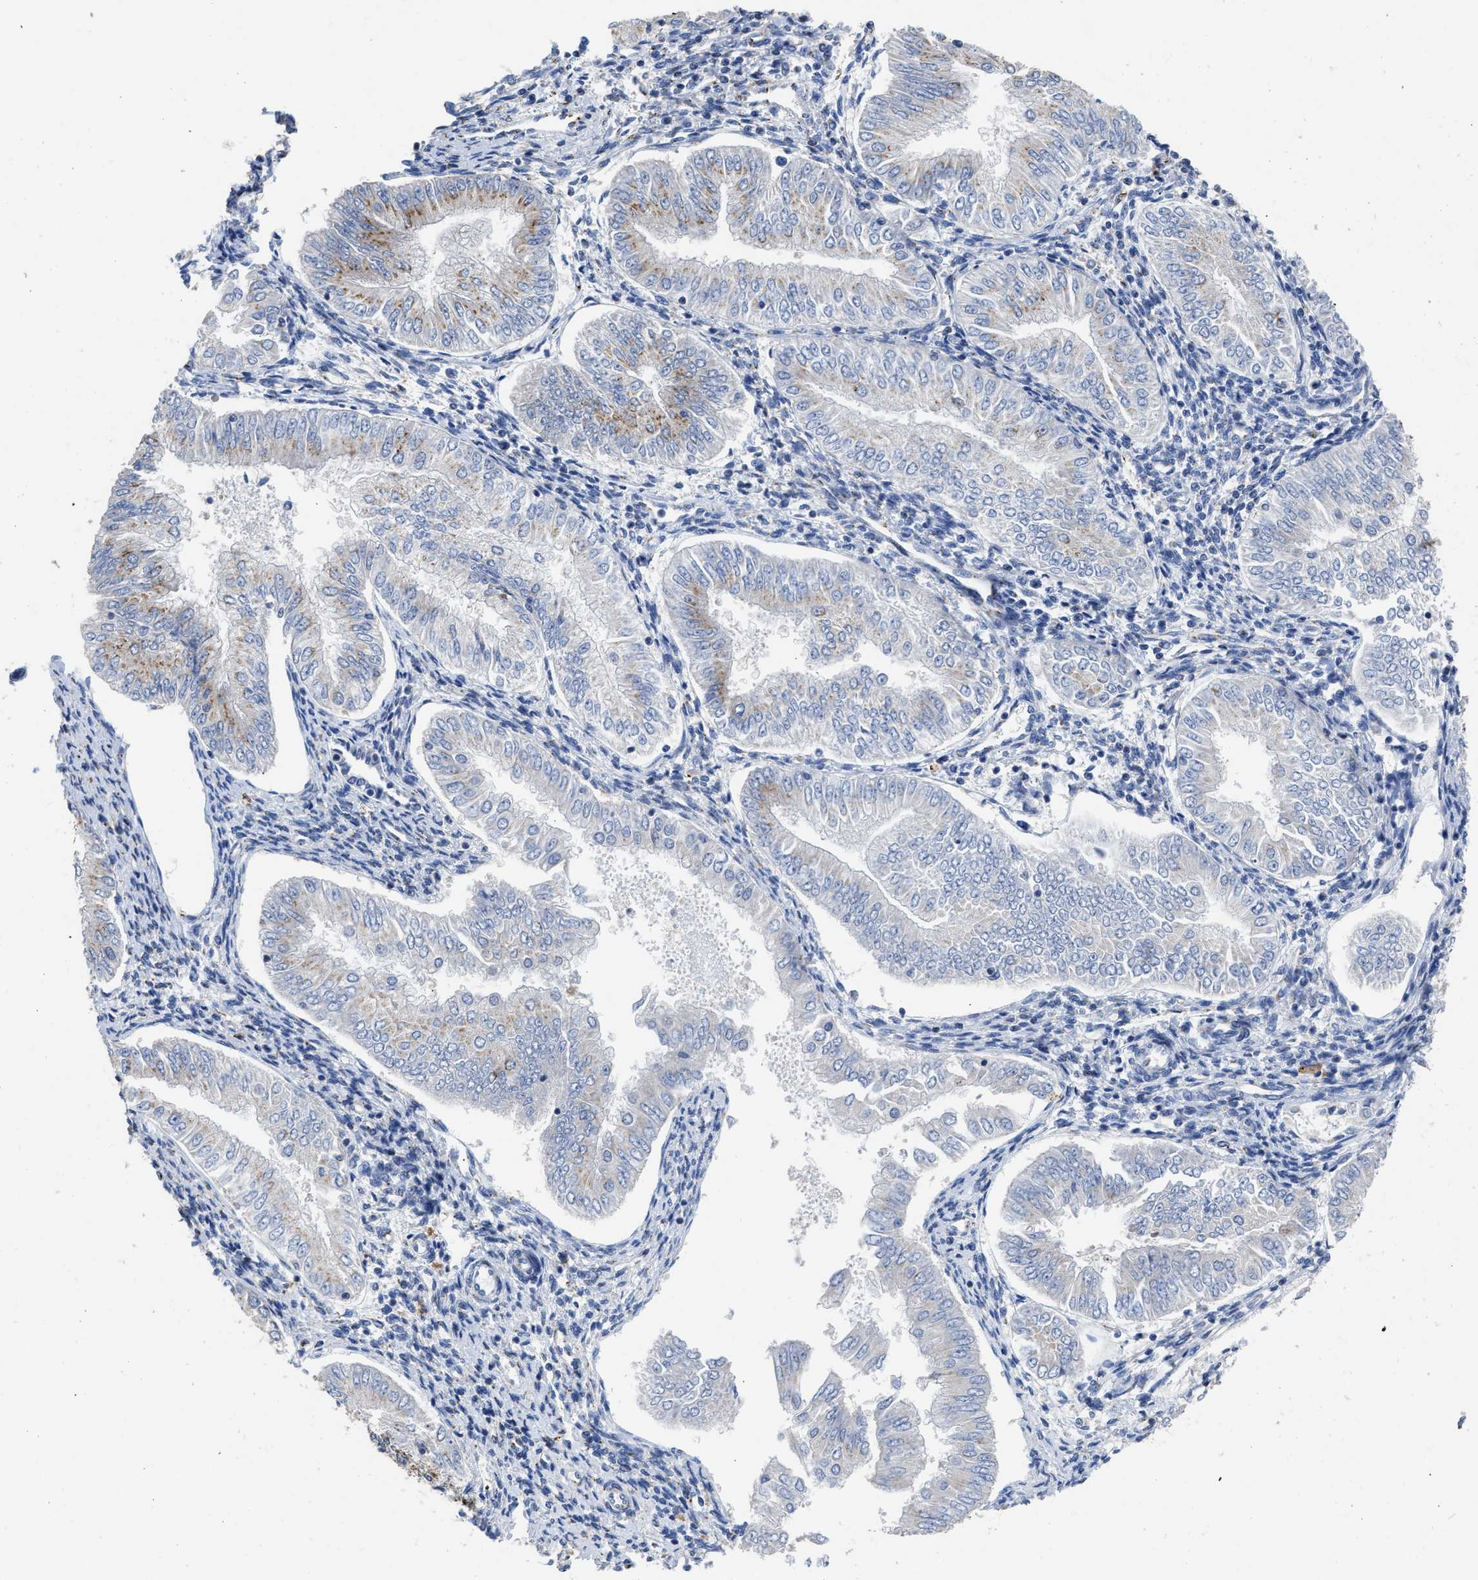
{"staining": {"intensity": "moderate", "quantity": "<25%", "location": "cytoplasmic/membranous"}, "tissue": "endometrial cancer", "cell_type": "Tumor cells", "image_type": "cancer", "snomed": [{"axis": "morphology", "description": "Adenocarcinoma, NOS"}, {"axis": "topography", "description": "Endometrium"}], "caption": "Moderate cytoplasmic/membranous protein positivity is identified in approximately <25% of tumor cells in endometrial adenocarcinoma.", "gene": "TMEM87A", "patient": {"sex": "female", "age": 53}}